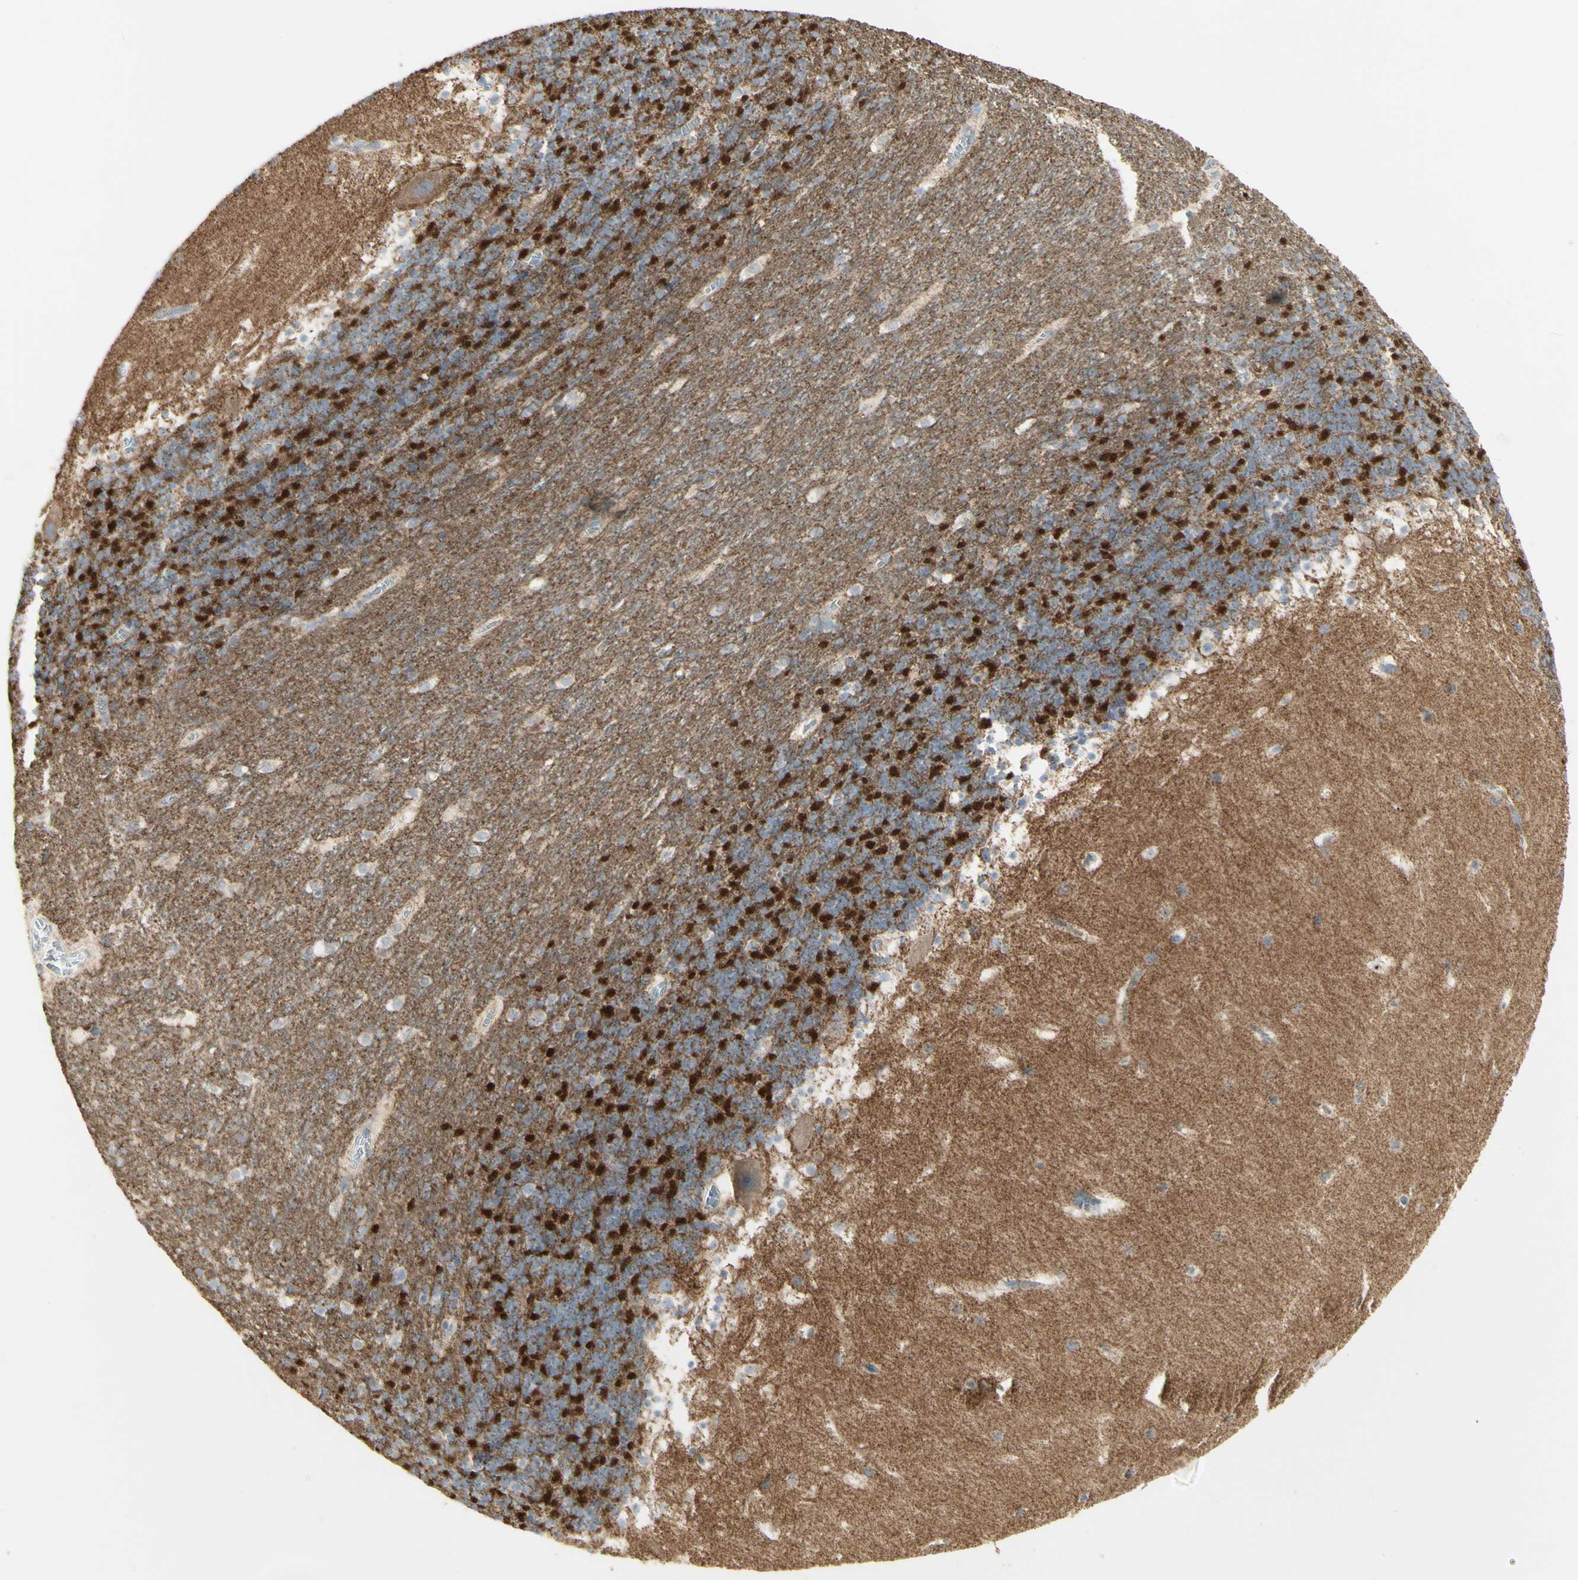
{"staining": {"intensity": "strong", "quantity": ">75%", "location": "cytoplasmic/membranous"}, "tissue": "cerebellum", "cell_type": "Cells in granular layer", "image_type": "normal", "snomed": [{"axis": "morphology", "description": "Normal tissue, NOS"}, {"axis": "topography", "description": "Cerebellum"}], "caption": "This histopathology image displays IHC staining of benign cerebellum, with high strong cytoplasmic/membranous positivity in about >75% of cells in granular layer.", "gene": "CNTNAP1", "patient": {"sex": "male", "age": 45}}